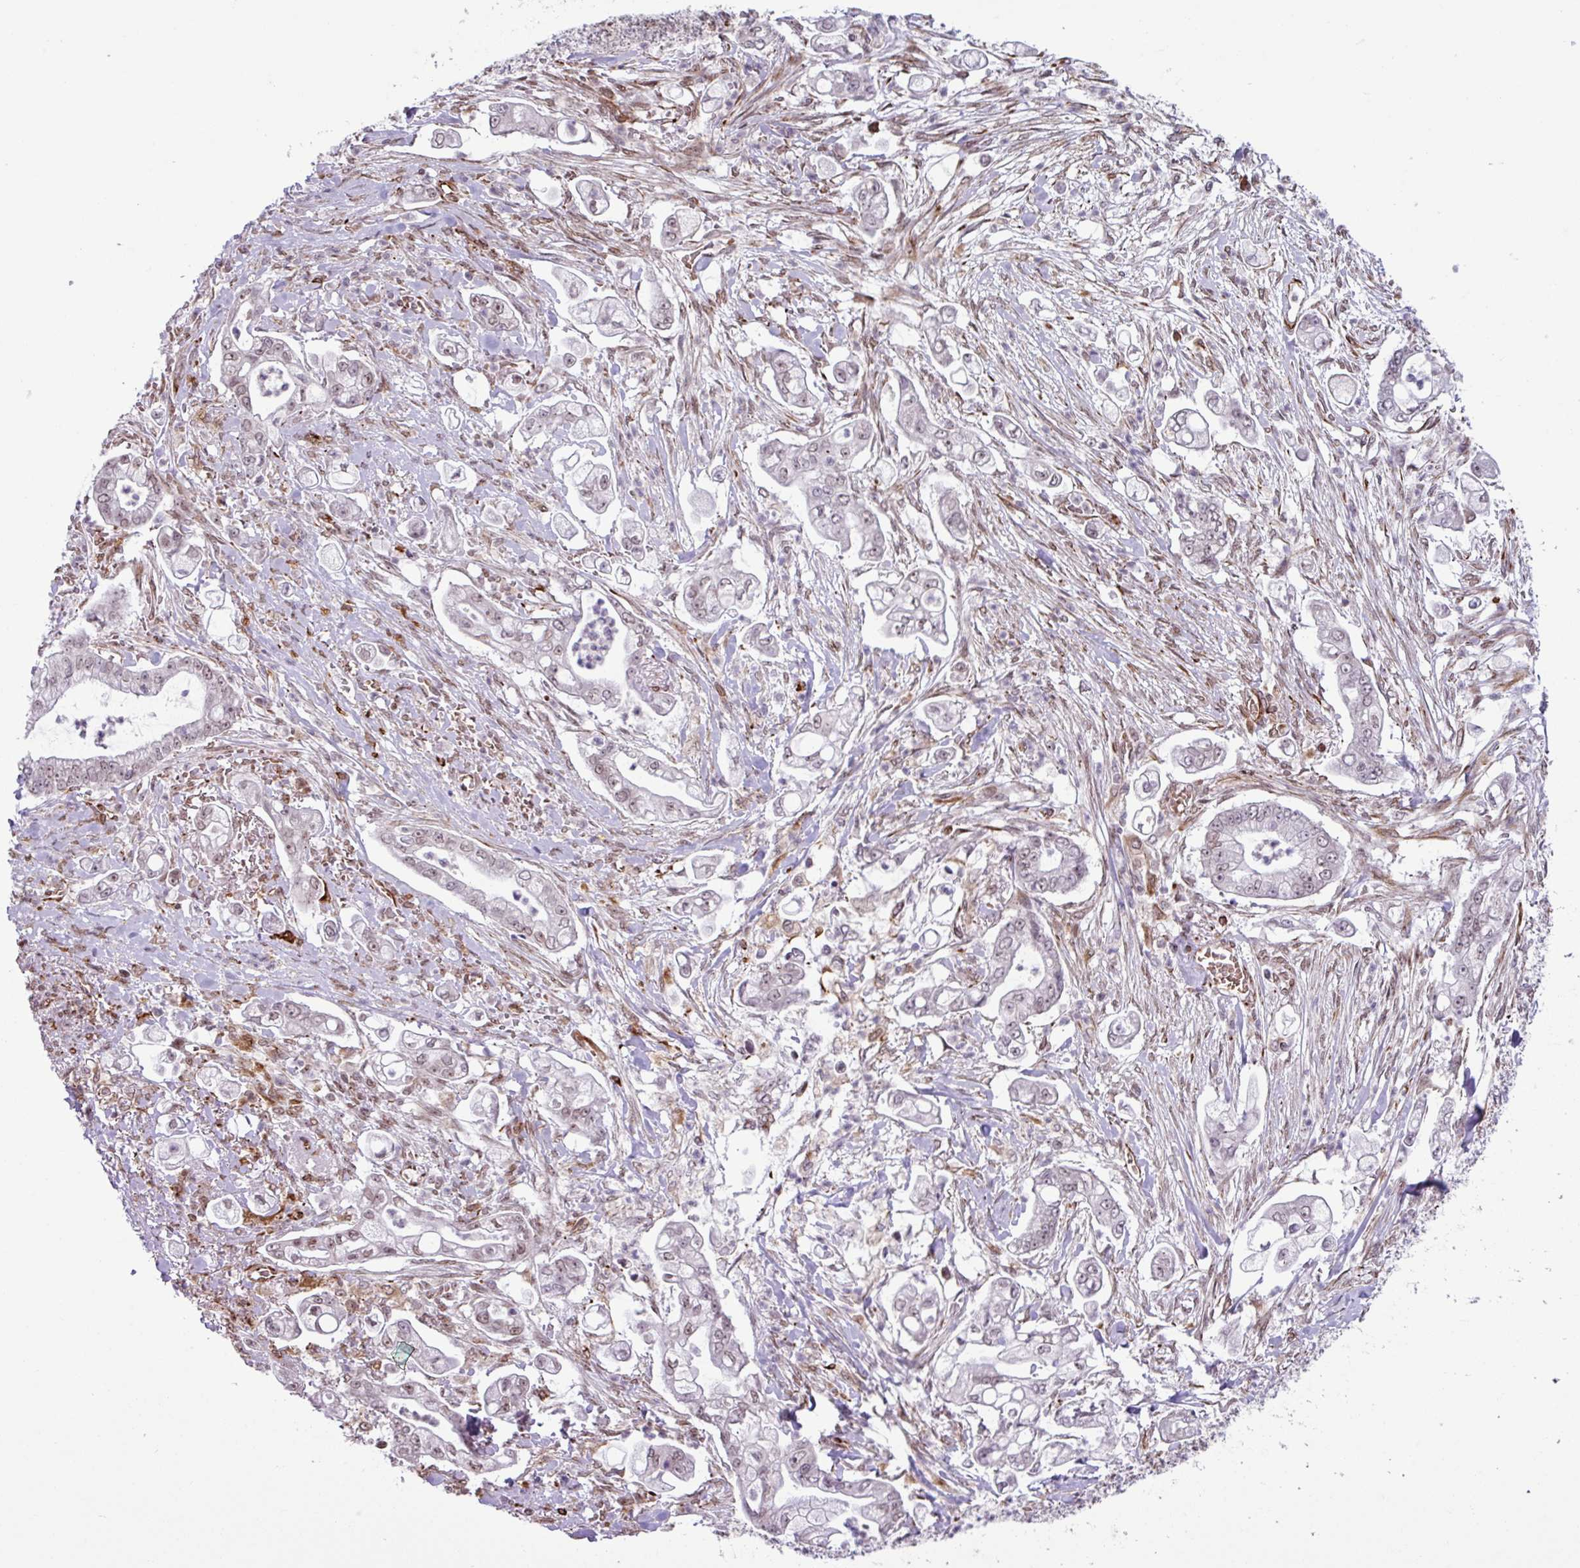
{"staining": {"intensity": "weak", "quantity": "25%-75%", "location": "nuclear"}, "tissue": "pancreatic cancer", "cell_type": "Tumor cells", "image_type": "cancer", "snomed": [{"axis": "morphology", "description": "Adenocarcinoma, NOS"}, {"axis": "topography", "description": "Pancreas"}], "caption": "Brown immunohistochemical staining in human pancreatic adenocarcinoma demonstrates weak nuclear expression in approximately 25%-75% of tumor cells.", "gene": "CHD3", "patient": {"sex": "female", "age": 69}}